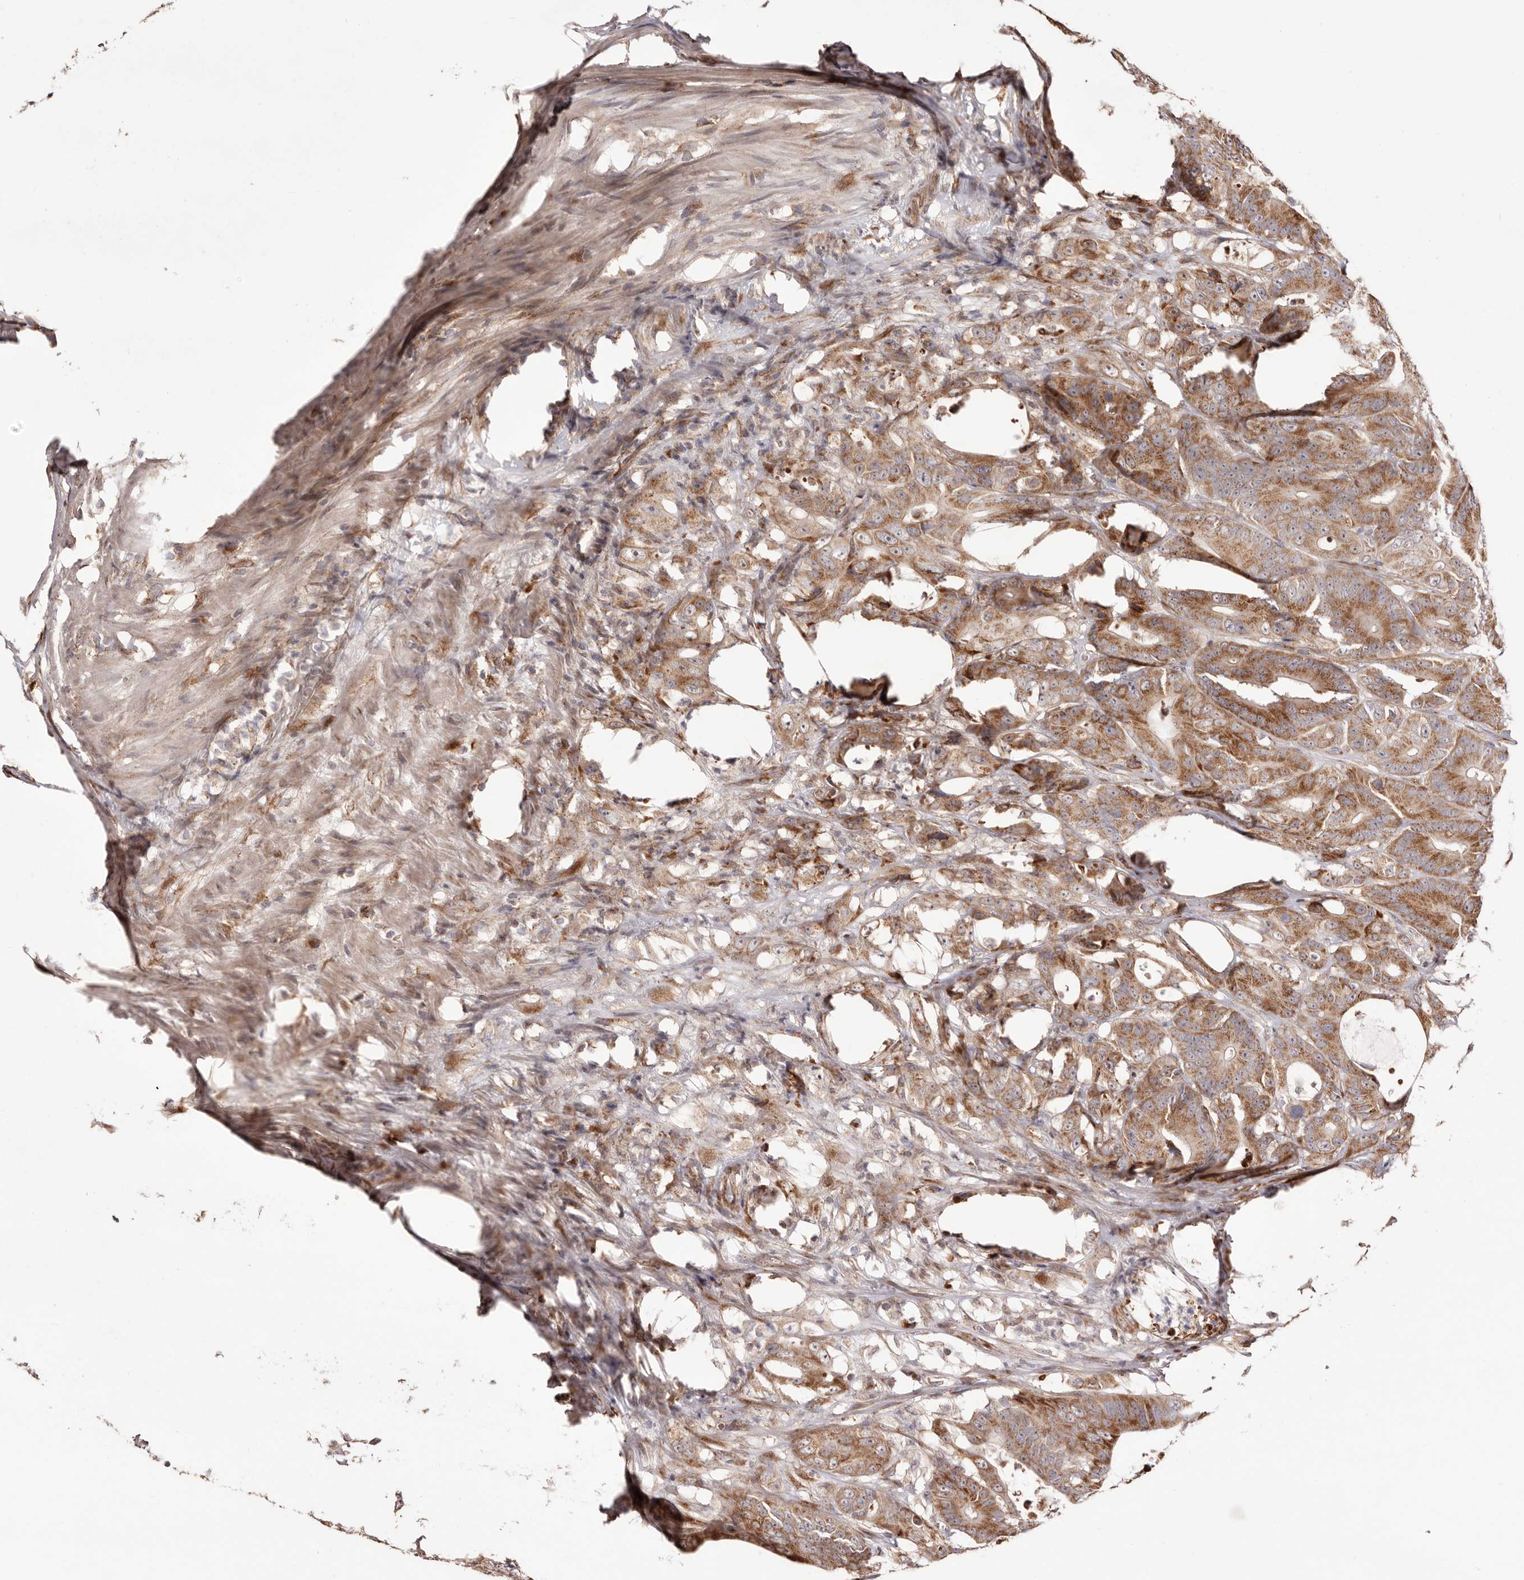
{"staining": {"intensity": "moderate", "quantity": ">75%", "location": "cytoplasmic/membranous"}, "tissue": "colorectal cancer", "cell_type": "Tumor cells", "image_type": "cancer", "snomed": [{"axis": "morphology", "description": "Adenocarcinoma, NOS"}, {"axis": "topography", "description": "Colon"}], "caption": "A brown stain highlights moderate cytoplasmic/membranous expression of a protein in colorectal cancer tumor cells. The protein of interest is shown in brown color, while the nuclei are stained blue.", "gene": "EGR3", "patient": {"sex": "male", "age": 83}}